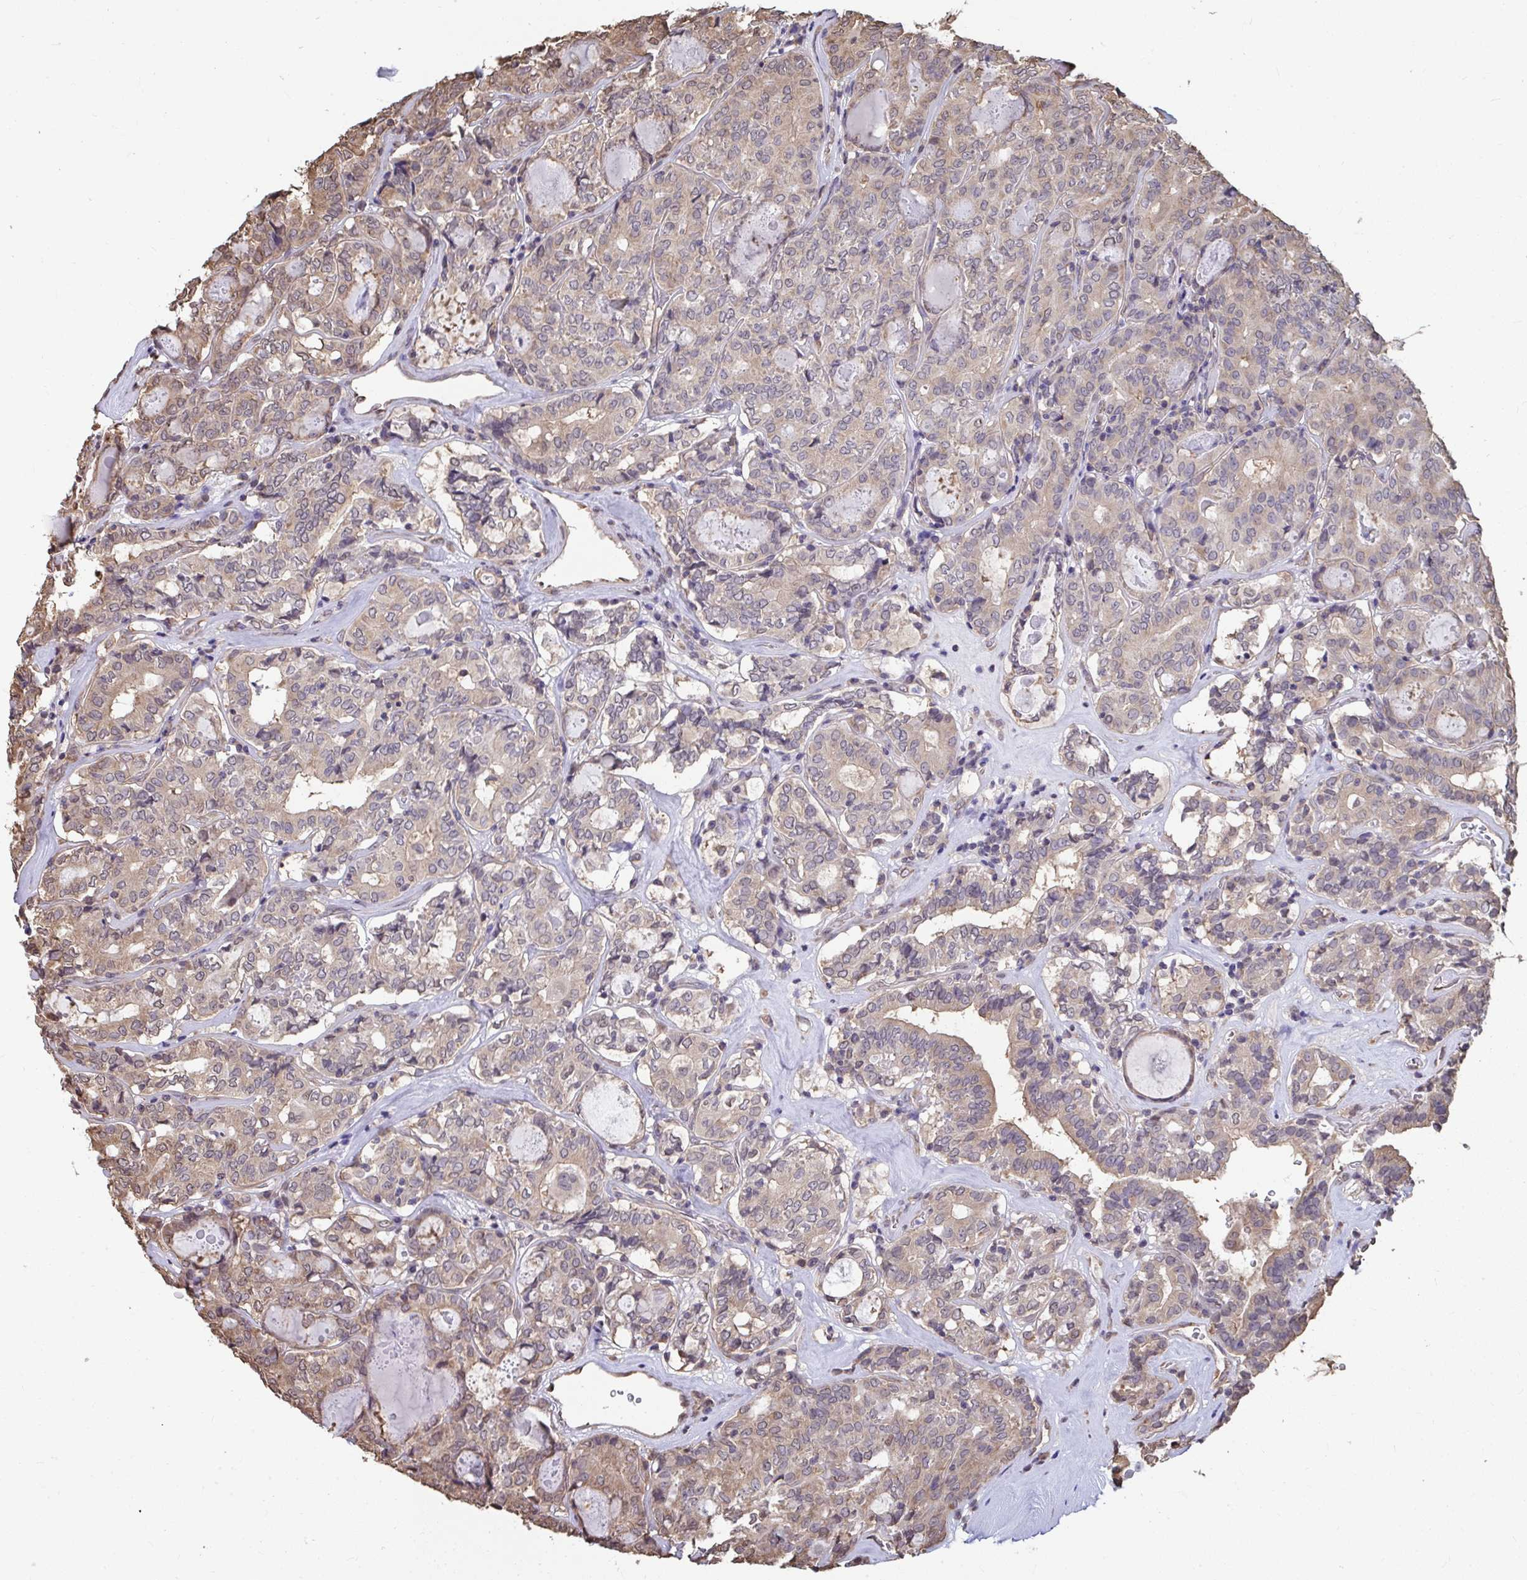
{"staining": {"intensity": "weak", "quantity": "<25%", "location": "cytoplasmic/membranous"}, "tissue": "thyroid cancer", "cell_type": "Tumor cells", "image_type": "cancer", "snomed": [{"axis": "morphology", "description": "Papillary adenocarcinoma, NOS"}, {"axis": "topography", "description": "Thyroid gland"}], "caption": "This is an immunohistochemistry (IHC) micrograph of thyroid cancer (papillary adenocarcinoma). There is no positivity in tumor cells.", "gene": "SYNCRIP", "patient": {"sex": "female", "age": 72}}